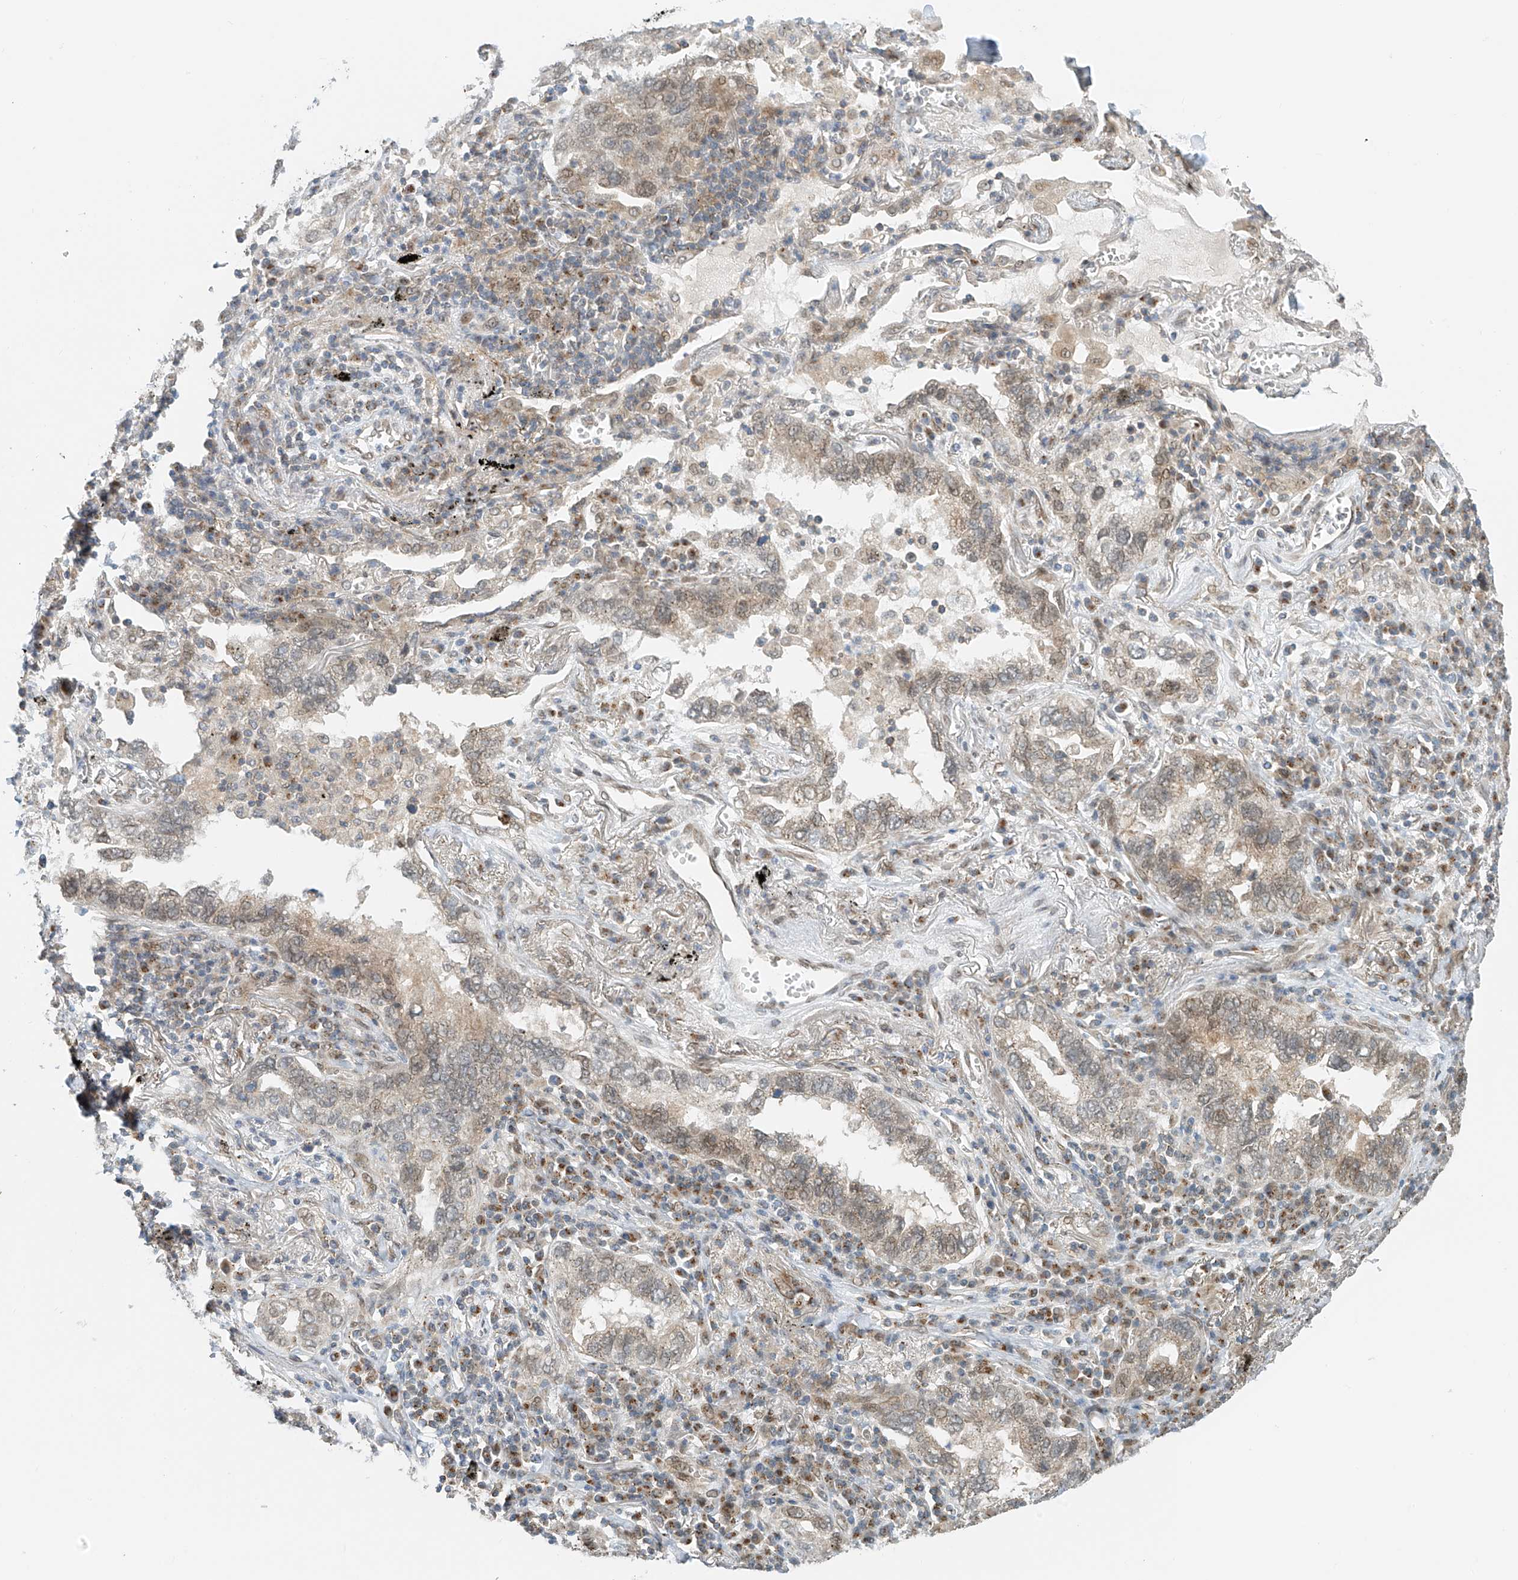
{"staining": {"intensity": "weak", "quantity": "<25%", "location": "cytoplasmic/membranous"}, "tissue": "lung cancer", "cell_type": "Tumor cells", "image_type": "cancer", "snomed": [{"axis": "morphology", "description": "Adenocarcinoma, NOS"}, {"axis": "topography", "description": "Lung"}], "caption": "High magnification brightfield microscopy of lung adenocarcinoma stained with DAB (3,3'-diaminobenzidine) (brown) and counterstained with hematoxylin (blue): tumor cells show no significant expression.", "gene": "STARD9", "patient": {"sex": "male", "age": 65}}